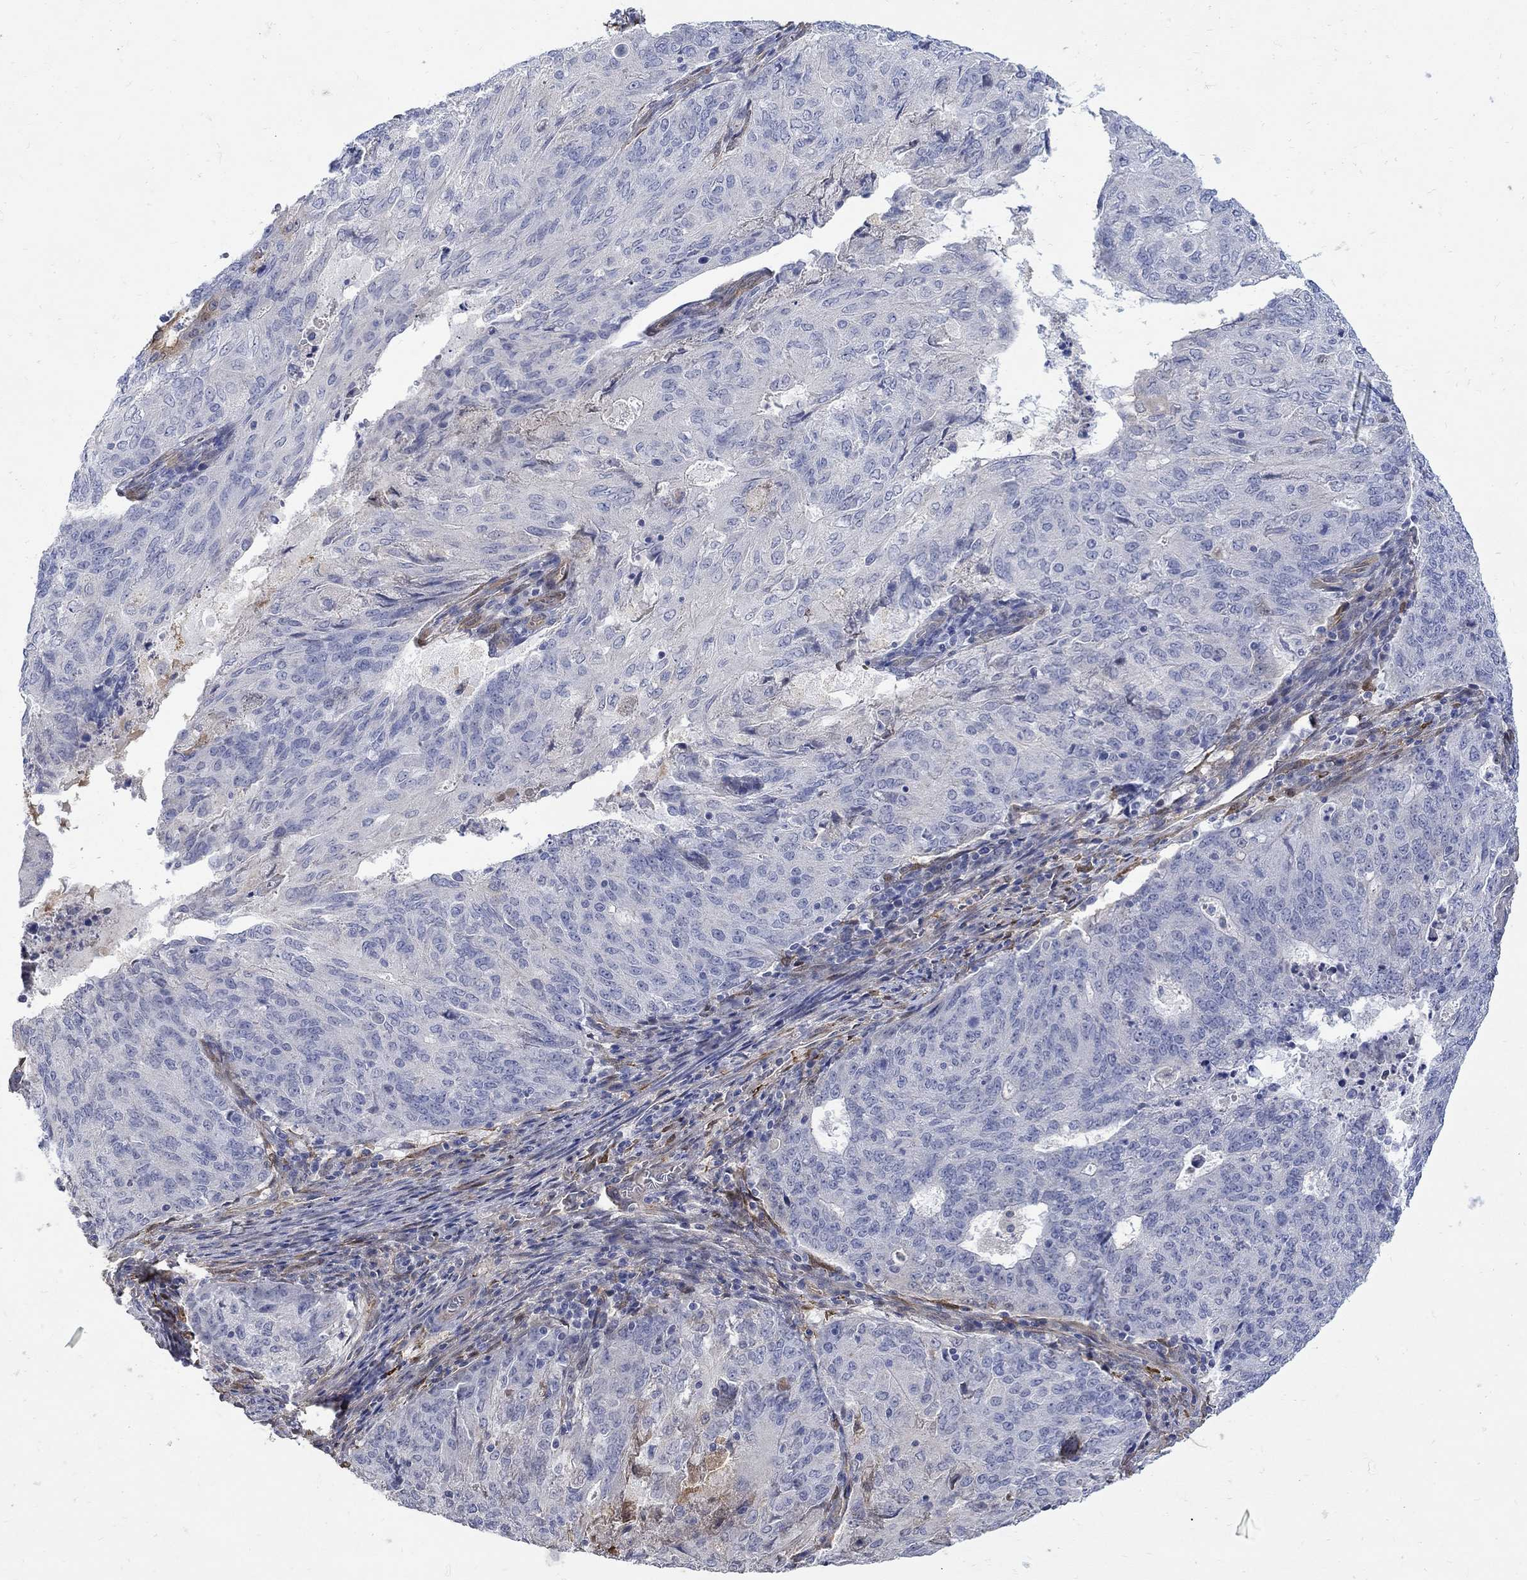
{"staining": {"intensity": "negative", "quantity": "none", "location": "none"}, "tissue": "endometrial cancer", "cell_type": "Tumor cells", "image_type": "cancer", "snomed": [{"axis": "morphology", "description": "Adenocarcinoma, NOS"}, {"axis": "topography", "description": "Endometrium"}], "caption": "Tumor cells show no significant expression in endometrial cancer.", "gene": "TGM2", "patient": {"sex": "female", "age": 82}}